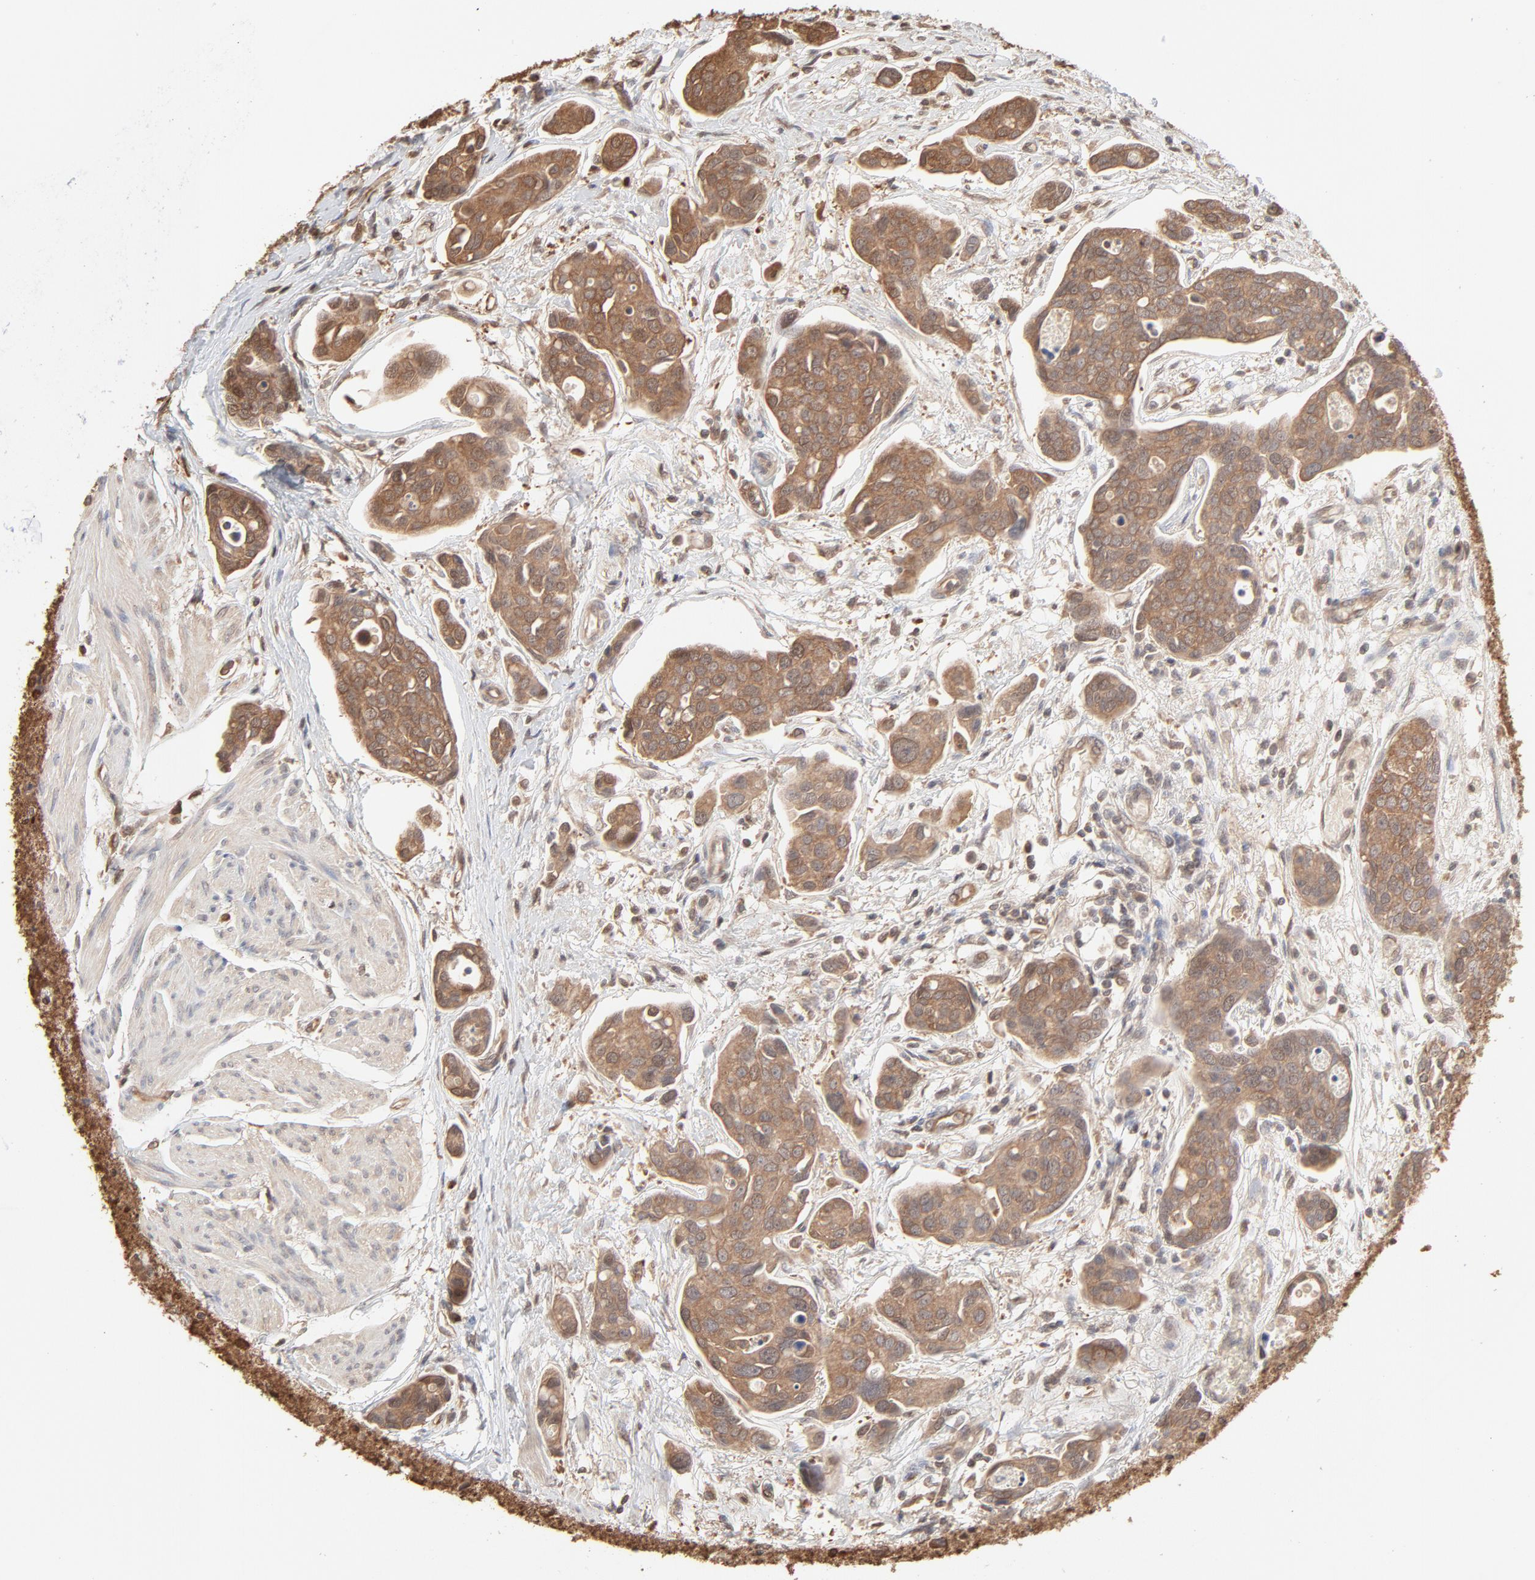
{"staining": {"intensity": "moderate", "quantity": ">75%", "location": "cytoplasmic/membranous"}, "tissue": "urothelial cancer", "cell_type": "Tumor cells", "image_type": "cancer", "snomed": [{"axis": "morphology", "description": "Urothelial carcinoma, High grade"}, {"axis": "topography", "description": "Urinary bladder"}], "caption": "Urothelial carcinoma (high-grade) stained with a protein marker displays moderate staining in tumor cells.", "gene": "PPP2CA", "patient": {"sex": "male", "age": 78}}